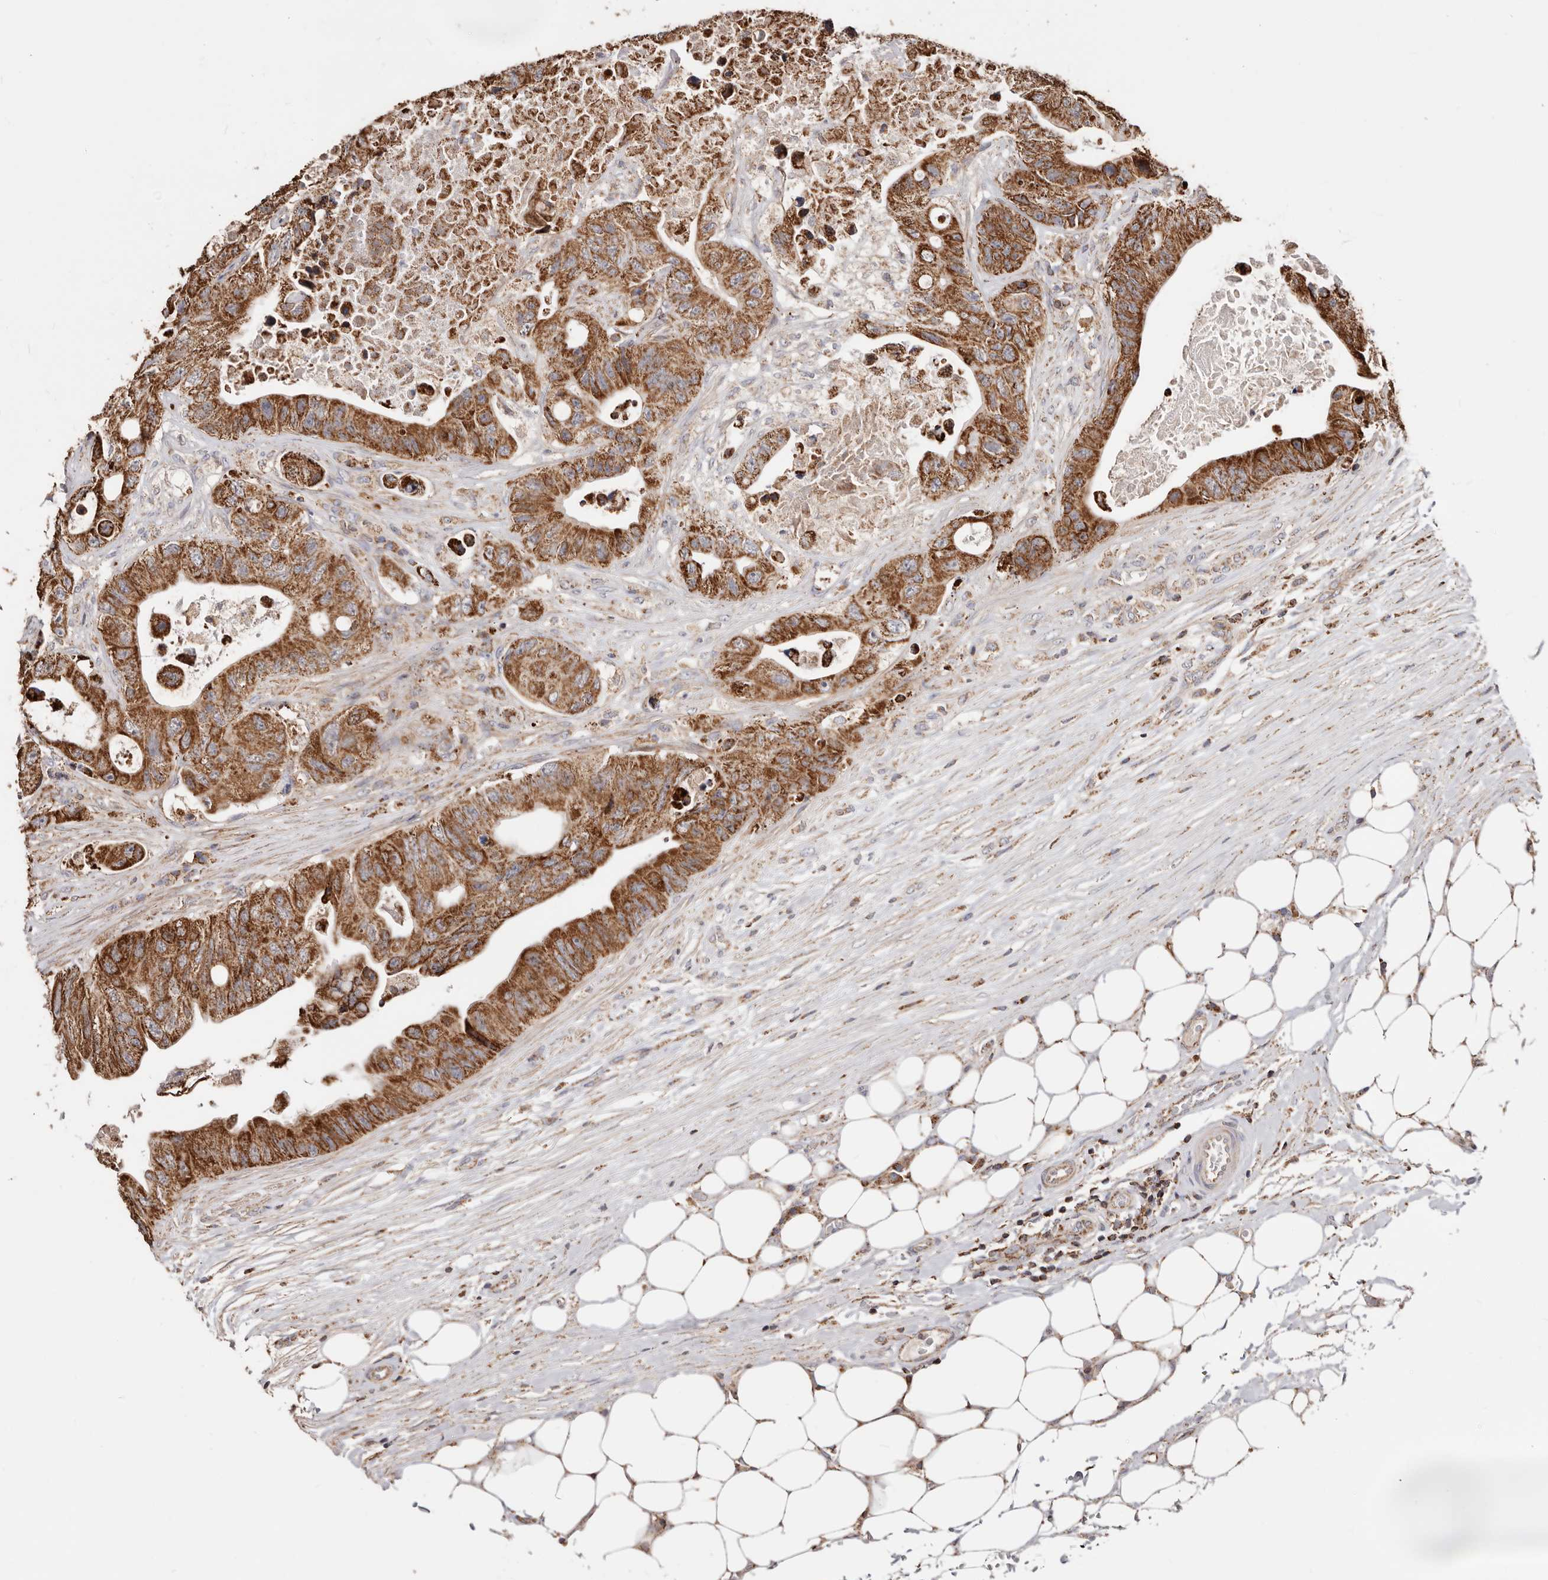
{"staining": {"intensity": "strong", "quantity": ">75%", "location": "cytoplasmic/membranous"}, "tissue": "colorectal cancer", "cell_type": "Tumor cells", "image_type": "cancer", "snomed": [{"axis": "morphology", "description": "Adenocarcinoma, NOS"}, {"axis": "topography", "description": "Colon"}], "caption": "Adenocarcinoma (colorectal) stained with a brown dye exhibits strong cytoplasmic/membranous positive expression in about >75% of tumor cells.", "gene": "PRKACB", "patient": {"sex": "female", "age": 46}}